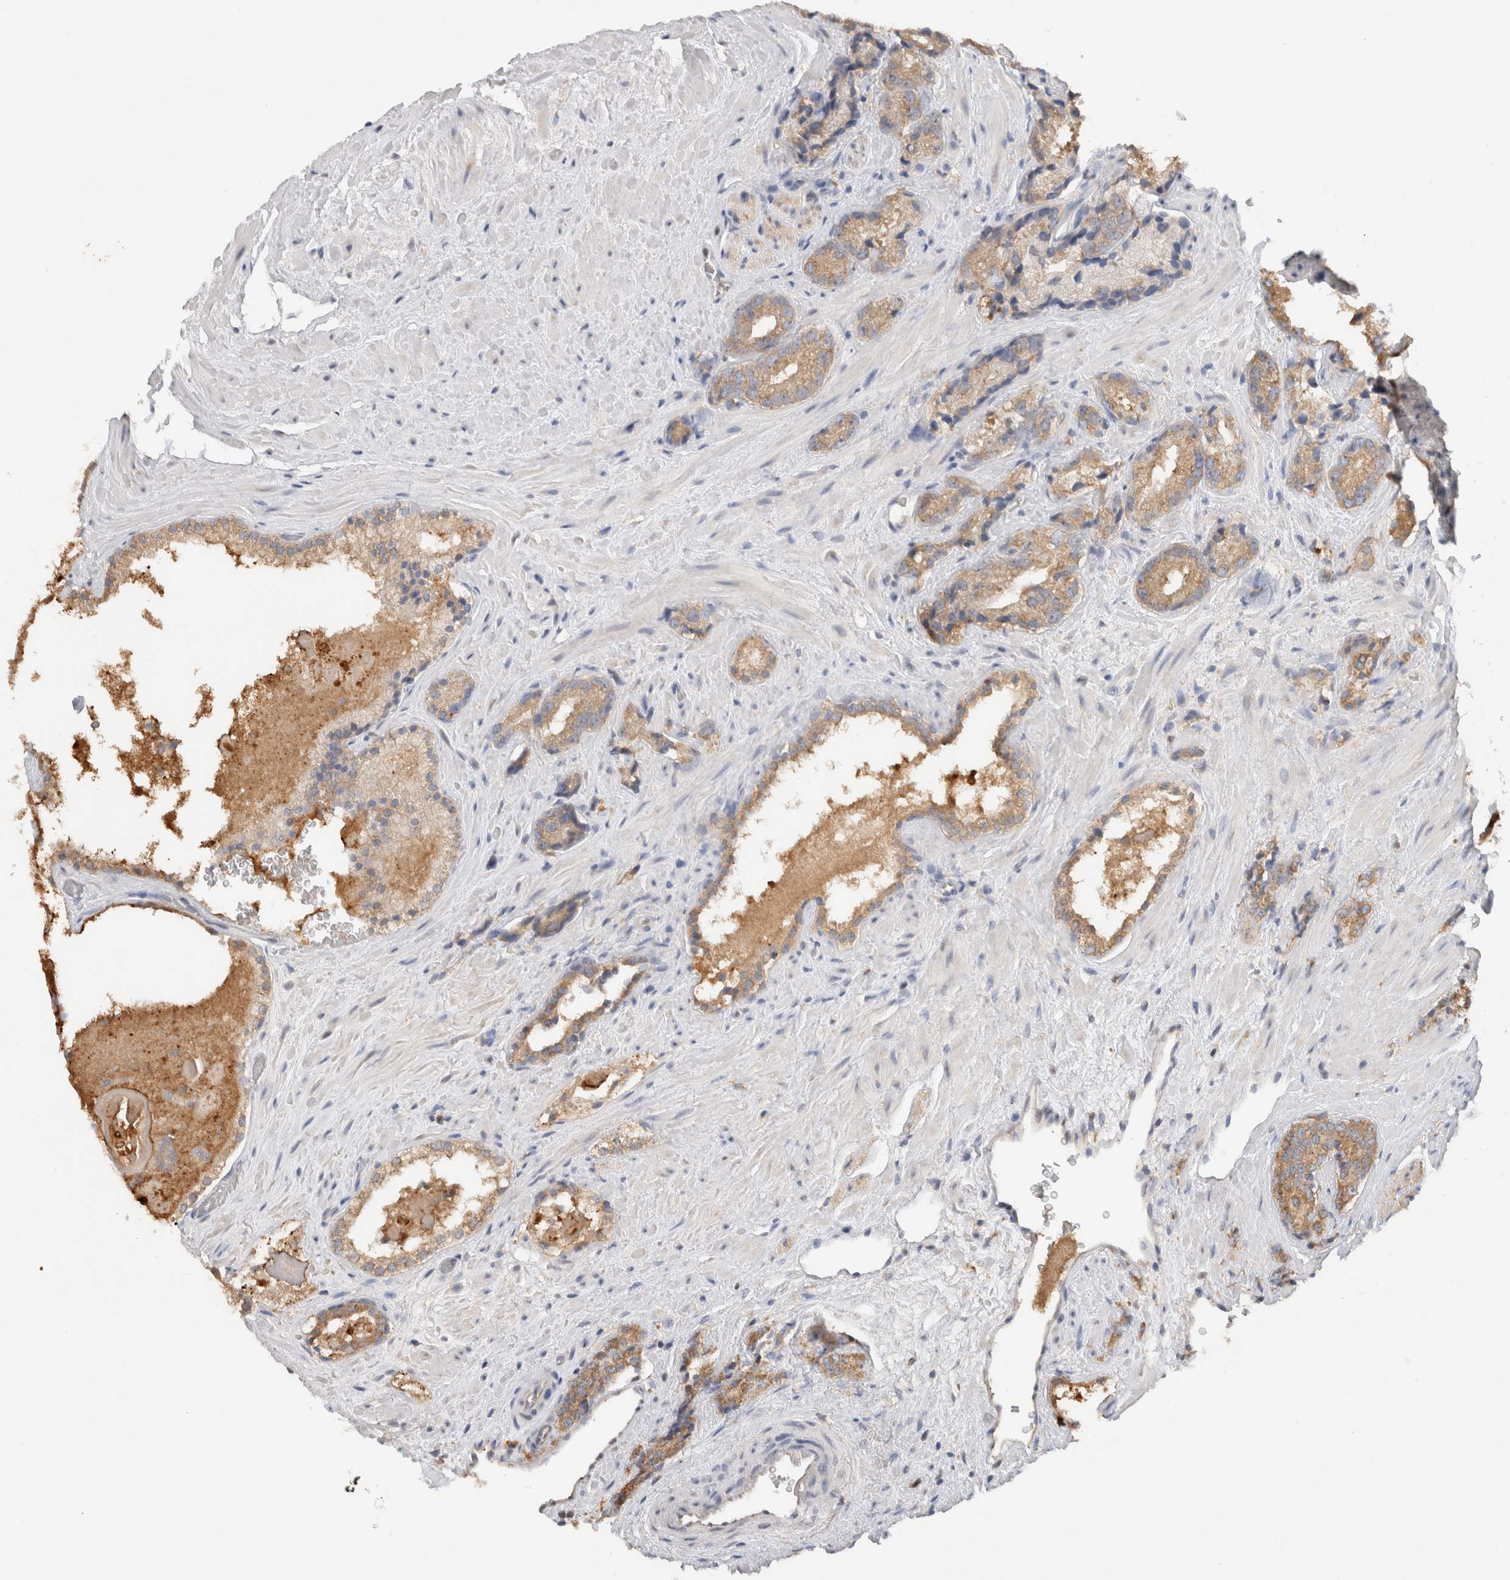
{"staining": {"intensity": "moderate", "quantity": ">75%", "location": "cytoplasmic/membranous"}, "tissue": "prostate cancer", "cell_type": "Tumor cells", "image_type": "cancer", "snomed": [{"axis": "morphology", "description": "Adenocarcinoma, High grade"}, {"axis": "topography", "description": "Prostate"}], "caption": "Protein positivity by immunohistochemistry (IHC) shows moderate cytoplasmic/membranous staining in about >75% of tumor cells in high-grade adenocarcinoma (prostate). (DAB IHC, brown staining for protein, blue staining for nuclei).", "gene": "GAS1", "patient": {"sex": "male", "age": 71}}